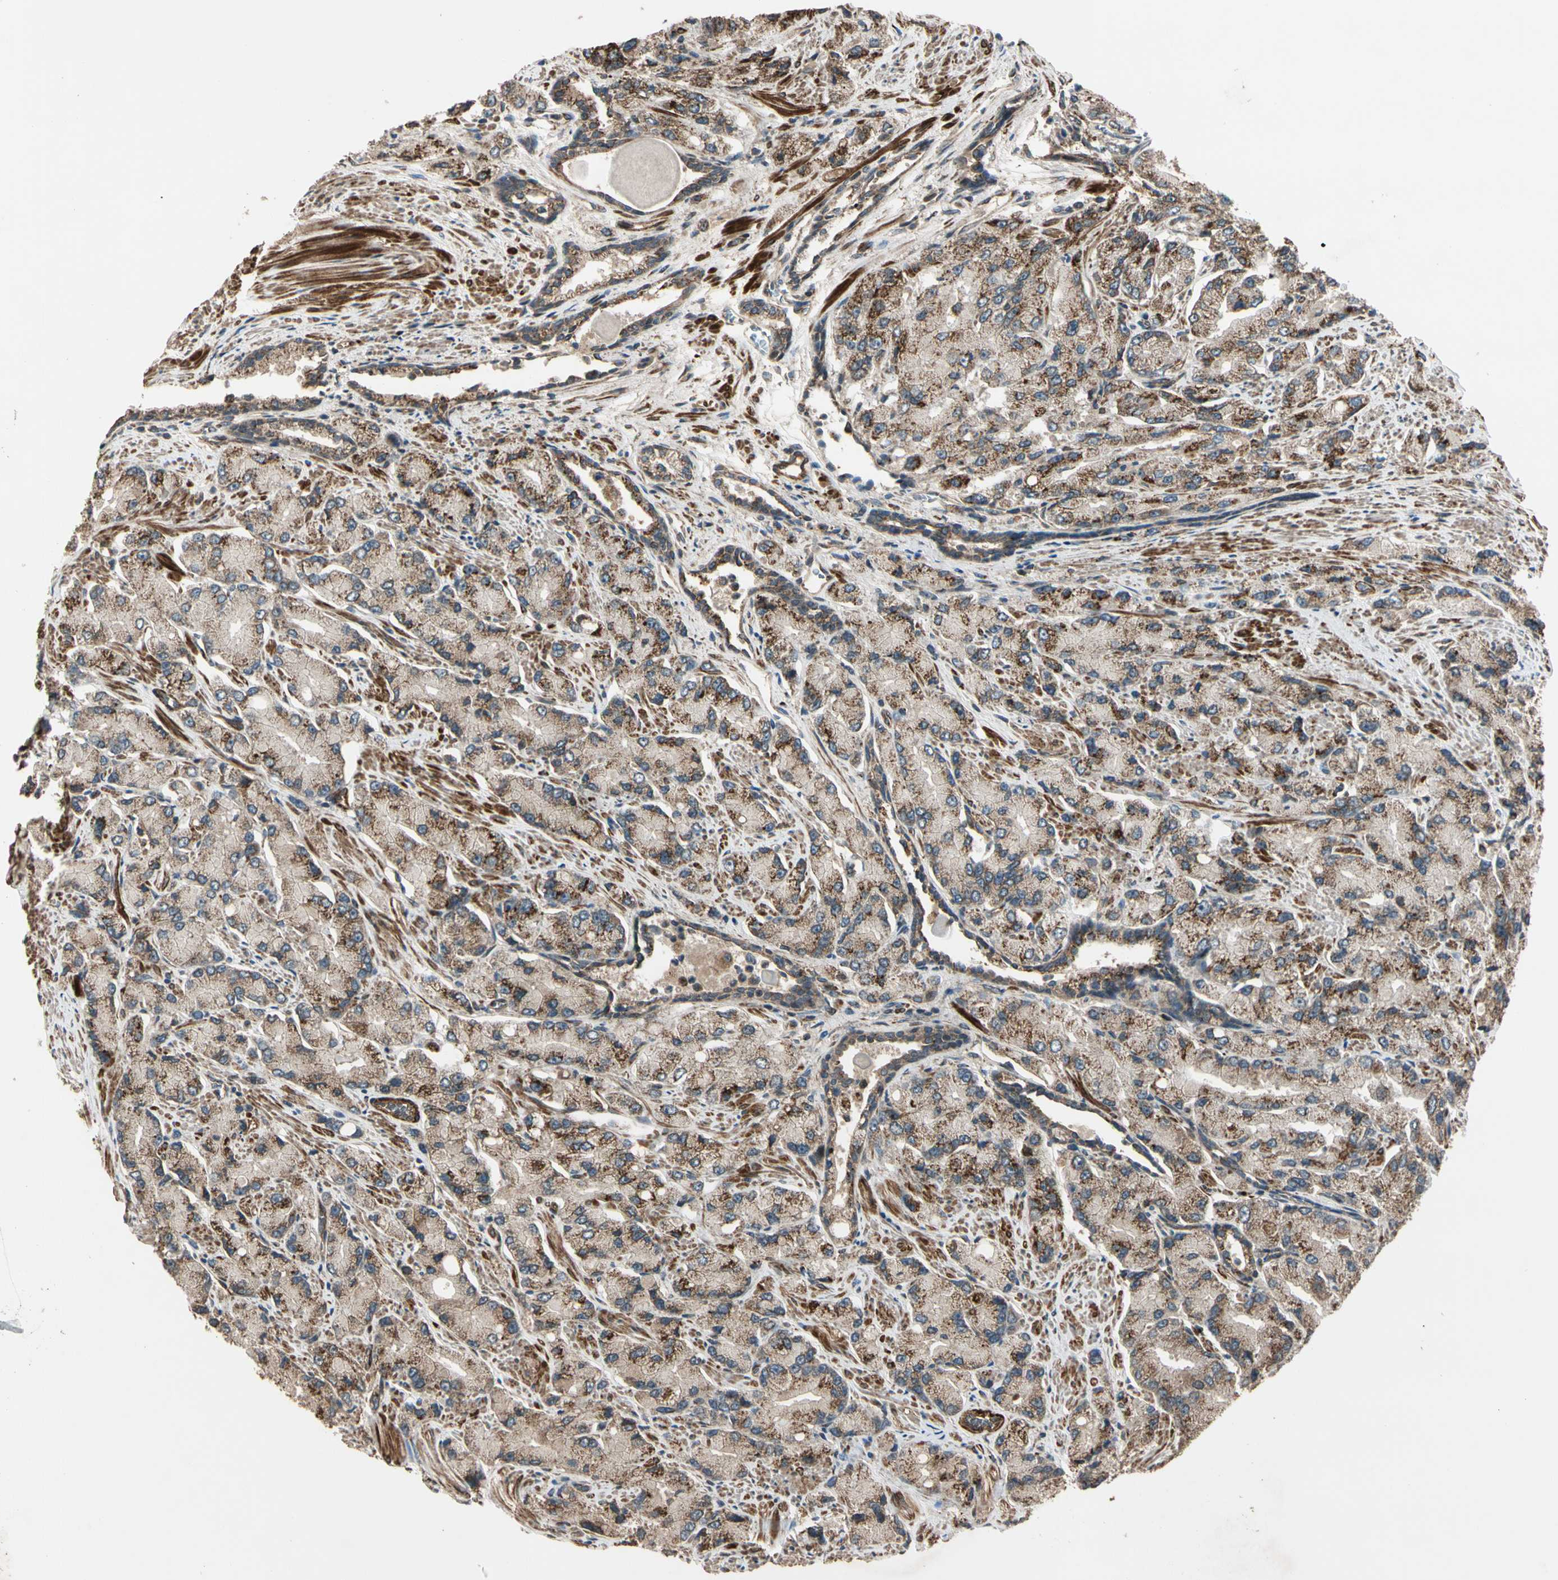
{"staining": {"intensity": "moderate", "quantity": "25%-75%", "location": "cytoplasmic/membranous"}, "tissue": "prostate cancer", "cell_type": "Tumor cells", "image_type": "cancer", "snomed": [{"axis": "morphology", "description": "Adenocarcinoma, High grade"}, {"axis": "topography", "description": "Prostate"}], "caption": "Immunohistochemical staining of human prostate adenocarcinoma (high-grade) reveals medium levels of moderate cytoplasmic/membranous expression in approximately 25%-75% of tumor cells.", "gene": "GCK", "patient": {"sex": "male", "age": 58}}